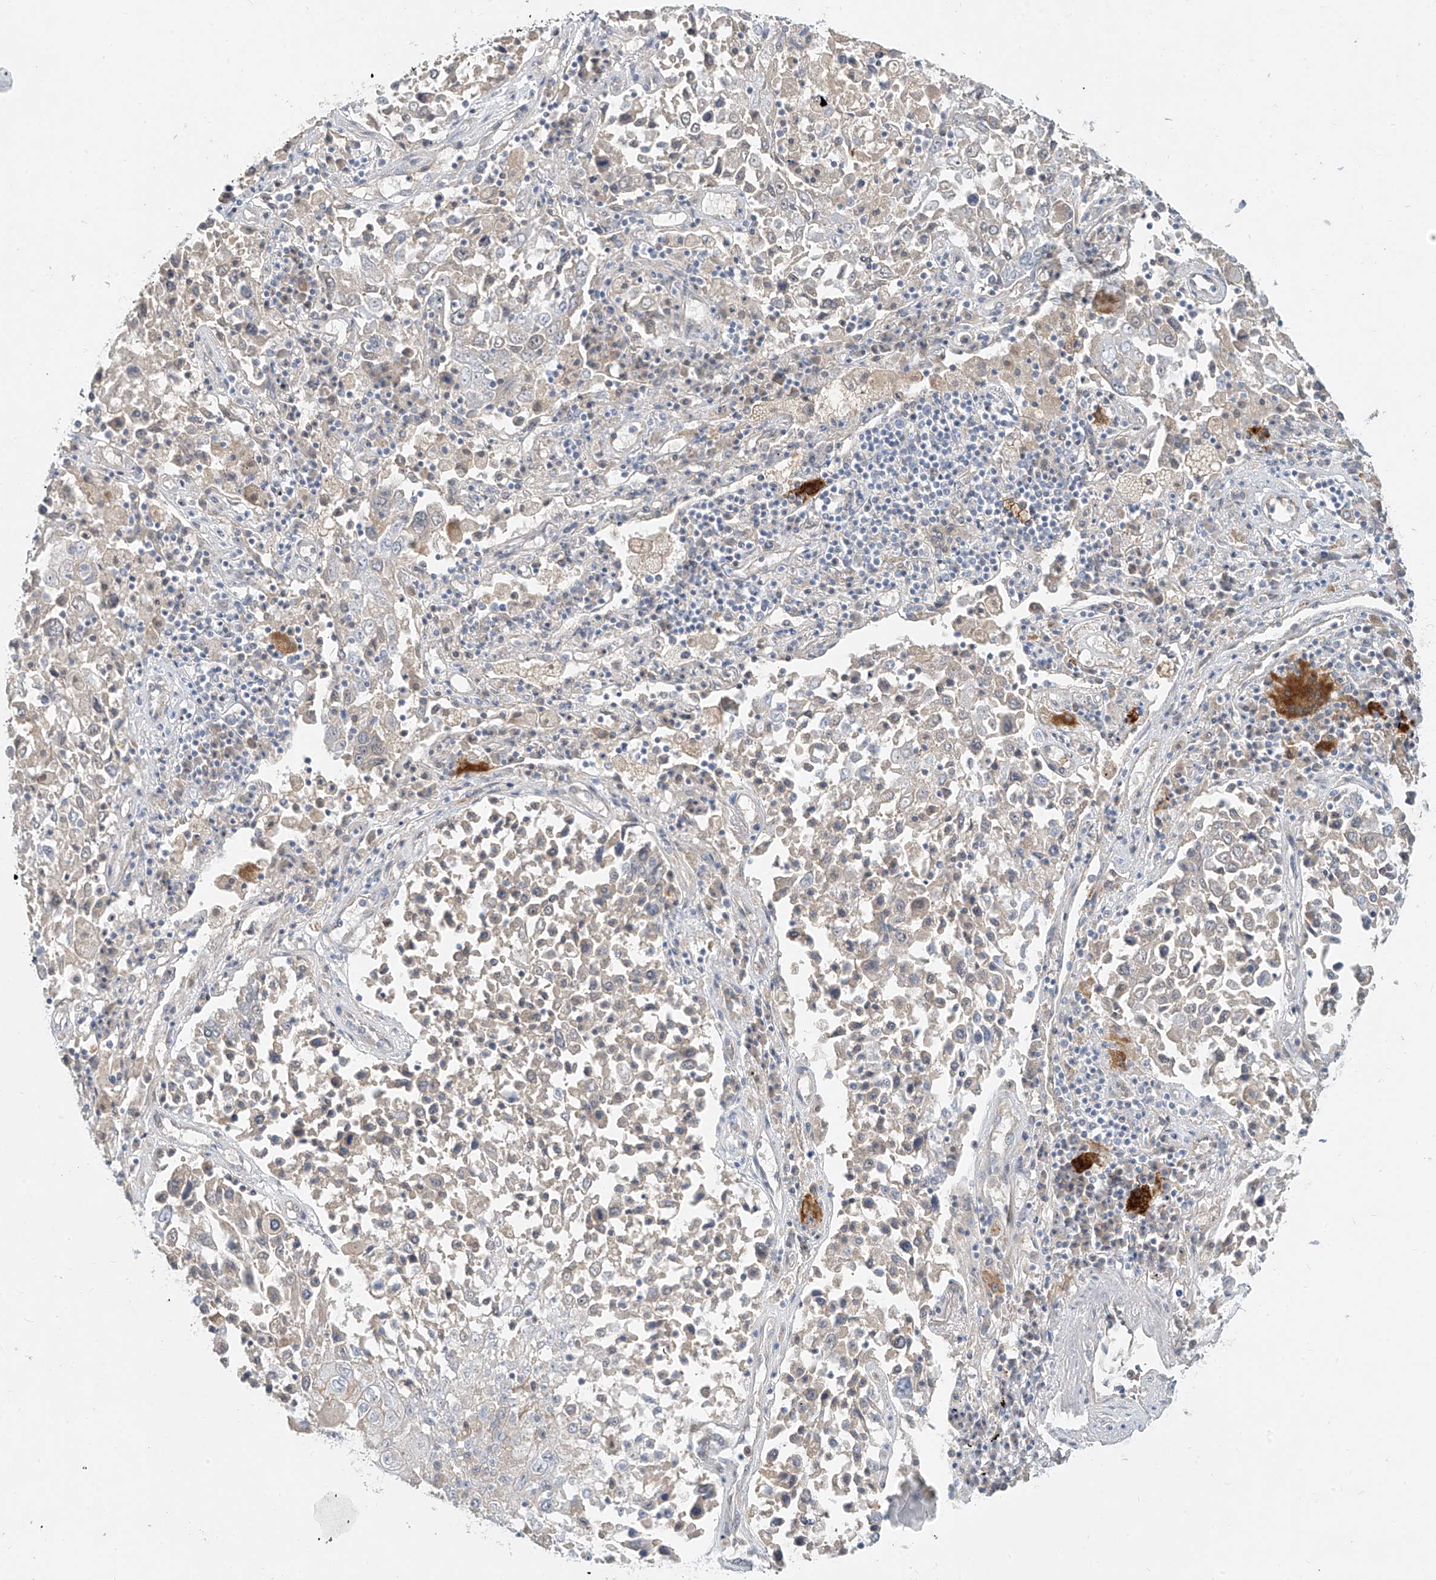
{"staining": {"intensity": "negative", "quantity": "none", "location": "none"}, "tissue": "lung cancer", "cell_type": "Tumor cells", "image_type": "cancer", "snomed": [{"axis": "morphology", "description": "Squamous cell carcinoma, NOS"}, {"axis": "topography", "description": "Lung"}], "caption": "This is an immunohistochemistry (IHC) micrograph of lung squamous cell carcinoma. There is no expression in tumor cells.", "gene": "C2orf42", "patient": {"sex": "male", "age": 65}}